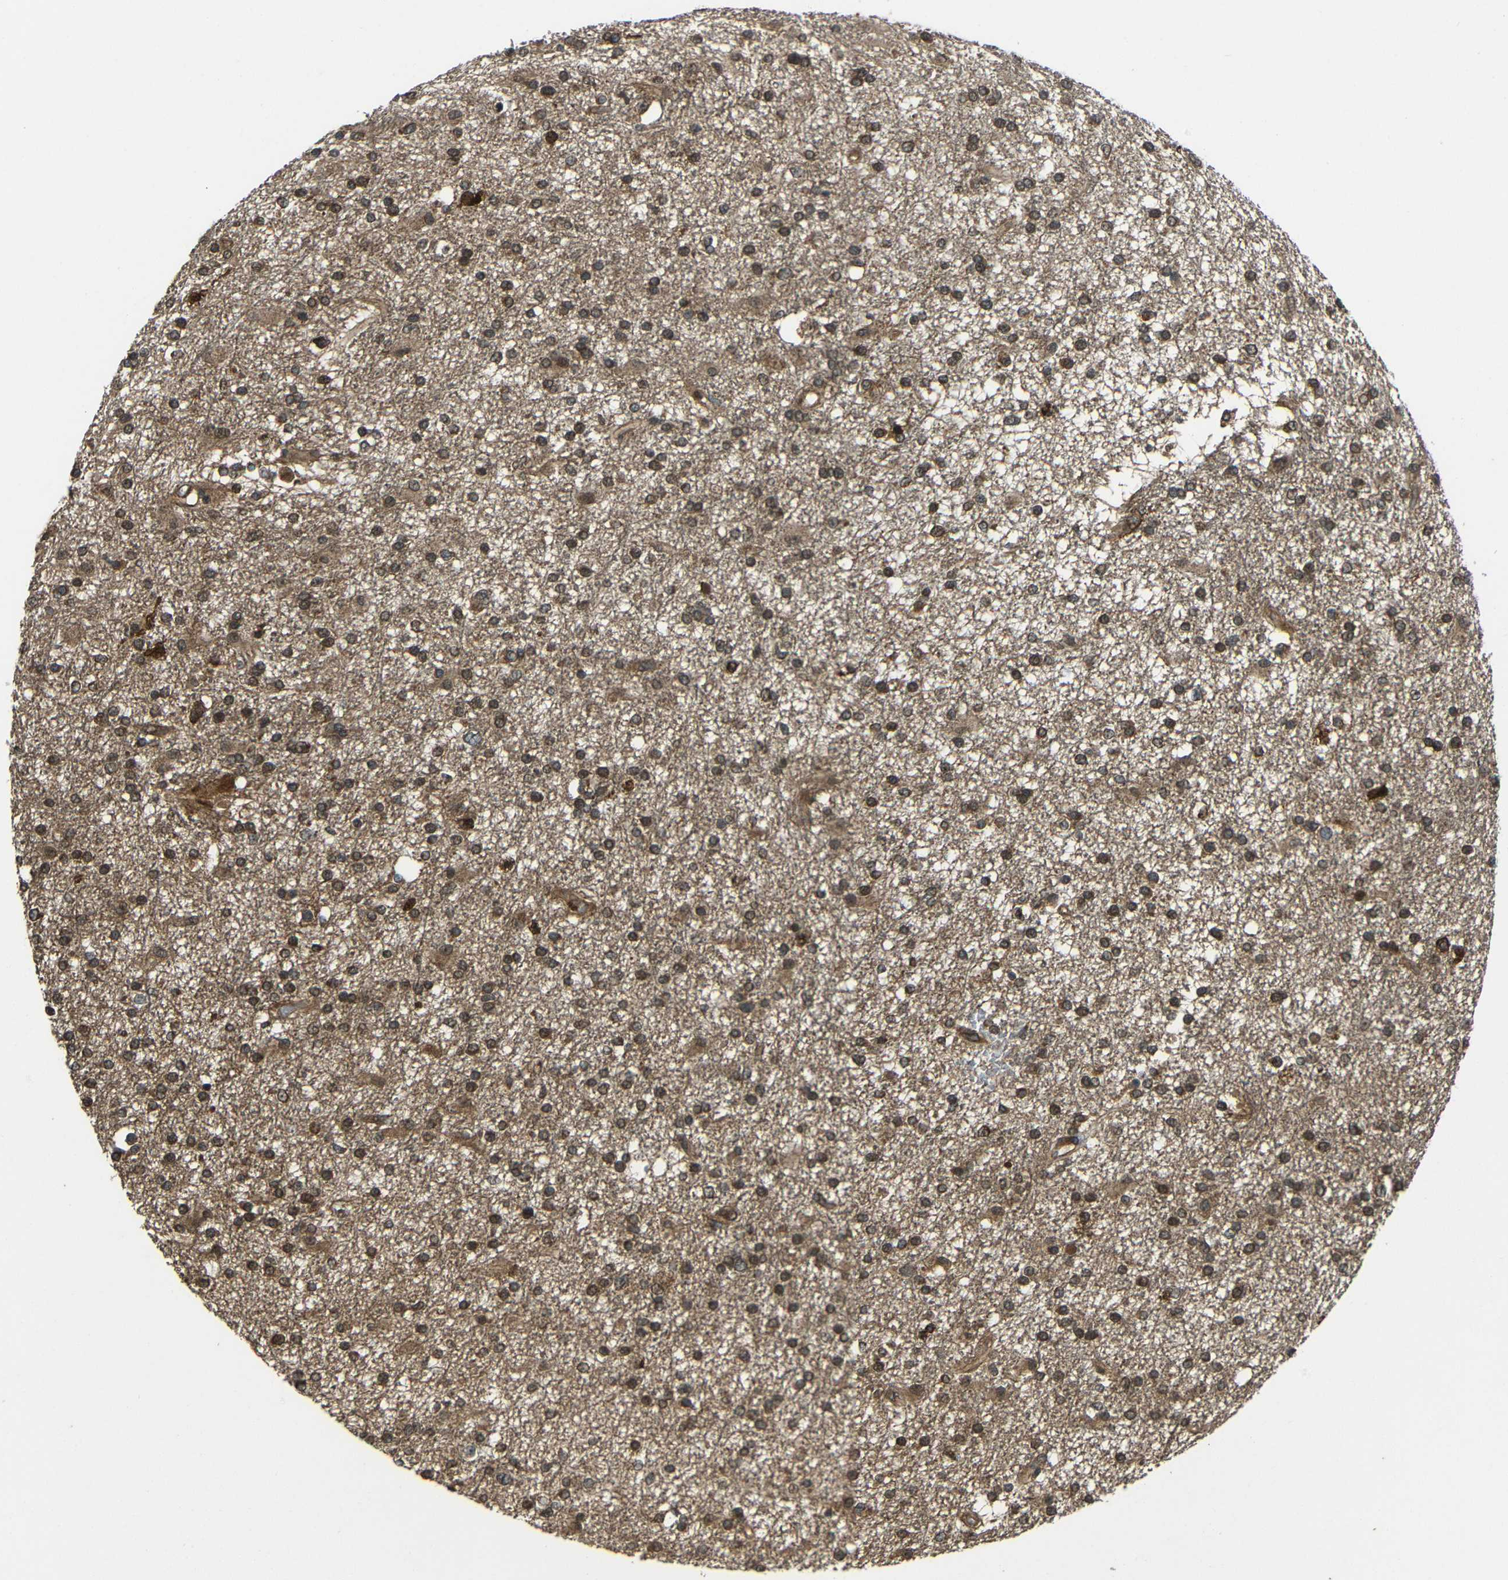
{"staining": {"intensity": "moderate", "quantity": ">75%", "location": "cytoplasmic/membranous,nuclear"}, "tissue": "glioma", "cell_type": "Tumor cells", "image_type": "cancer", "snomed": [{"axis": "morphology", "description": "Glioma, malignant, High grade"}, {"axis": "topography", "description": "Brain"}], "caption": "This is an image of immunohistochemistry staining of glioma, which shows moderate positivity in the cytoplasmic/membranous and nuclear of tumor cells.", "gene": "PLK2", "patient": {"sex": "male", "age": 33}}